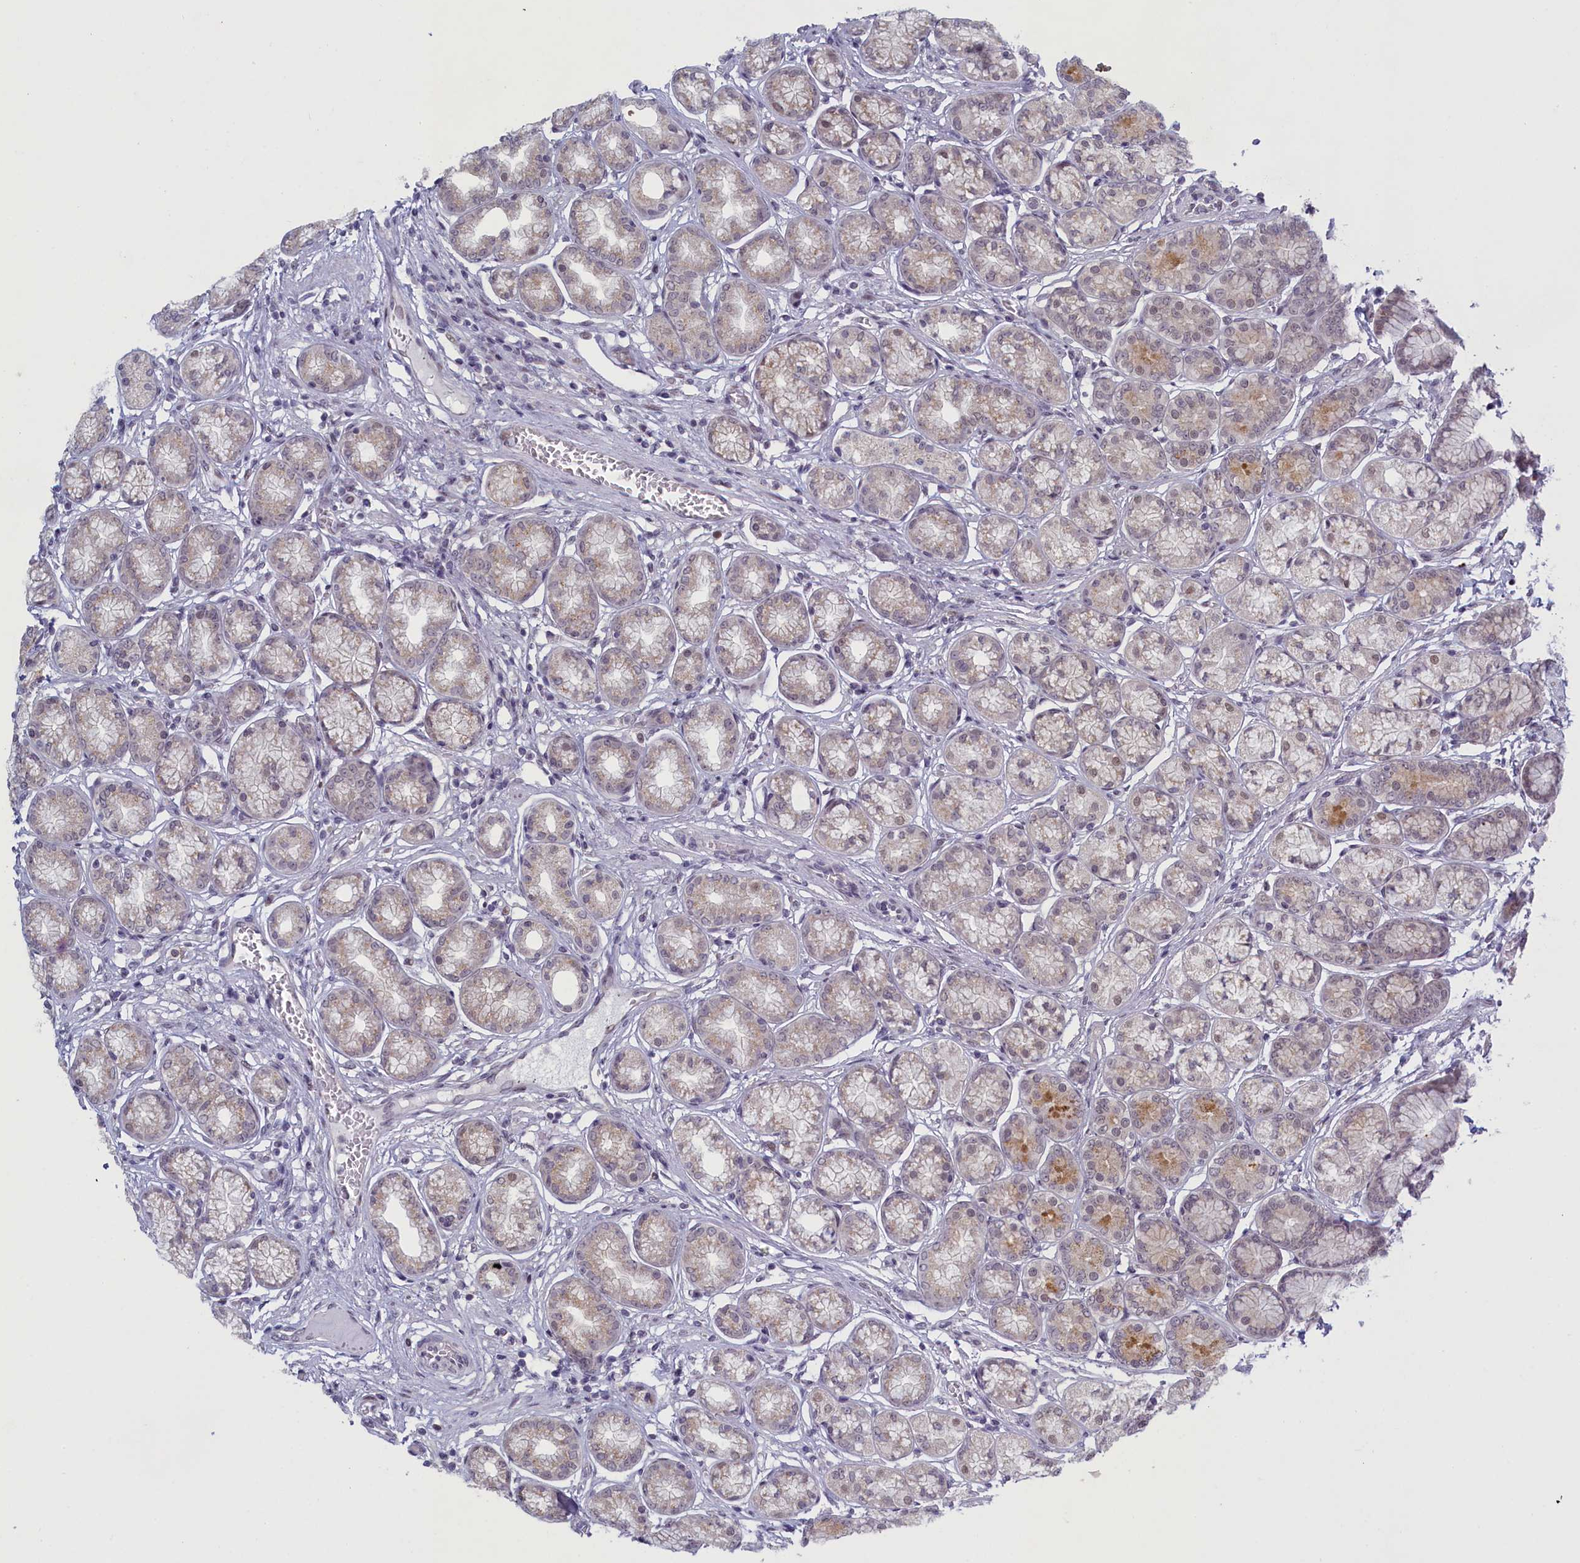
{"staining": {"intensity": "moderate", "quantity": "<25%", "location": "nuclear"}, "tissue": "stomach", "cell_type": "Glandular cells", "image_type": "normal", "snomed": [{"axis": "morphology", "description": "Normal tissue, NOS"}, {"axis": "morphology", "description": "Adenocarcinoma, NOS"}, {"axis": "morphology", "description": "Adenocarcinoma, High grade"}, {"axis": "topography", "description": "Stomach, upper"}, {"axis": "topography", "description": "Stomach"}], "caption": "Protein staining of unremarkable stomach exhibits moderate nuclear positivity in approximately <25% of glandular cells. (DAB (3,3'-diaminobenzidine) IHC, brown staining for protein, blue staining for nuclei).", "gene": "ATF7IP2", "patient": {"sex": "female", "age": 65}}